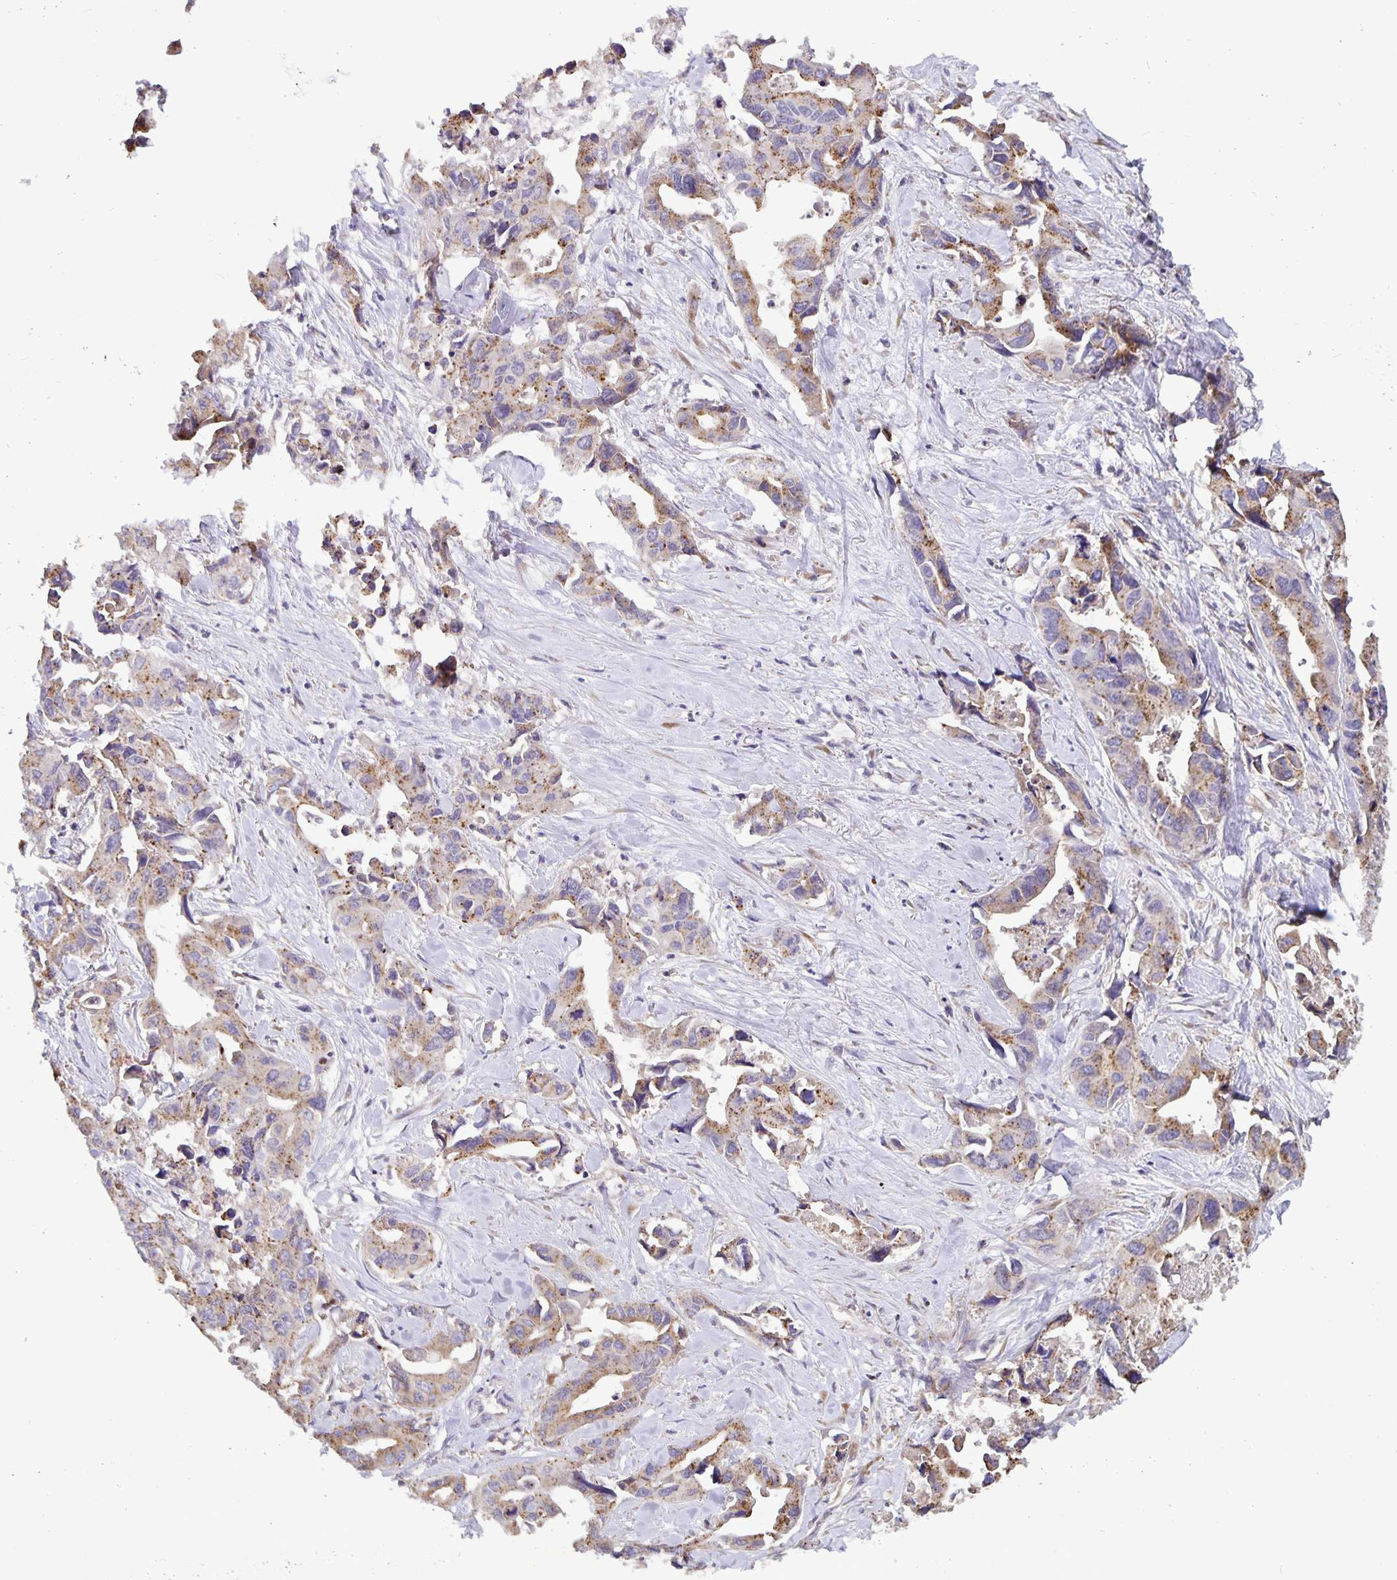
{"staining": {"intensity": "moderate", "quantity": ">75%", "location": "cytoplasmic/membranous"}, "tissue": "lung cancer", "cell_type": "Tumor cells", "image_type": "cancer", "snomed": [{"axis": "morphology", "description": "Adenocarcinoma, NOS"}, {"axis": "topography", "description": "Lung"}], "caption": "Tumor cells display medium levels of moderate cytoplasmic/membranous expression in approximately >75% of cells in adenocarcinoma (lung).", "gene": "TMEM71", "patient": {"sex": "male", "age": 64}}